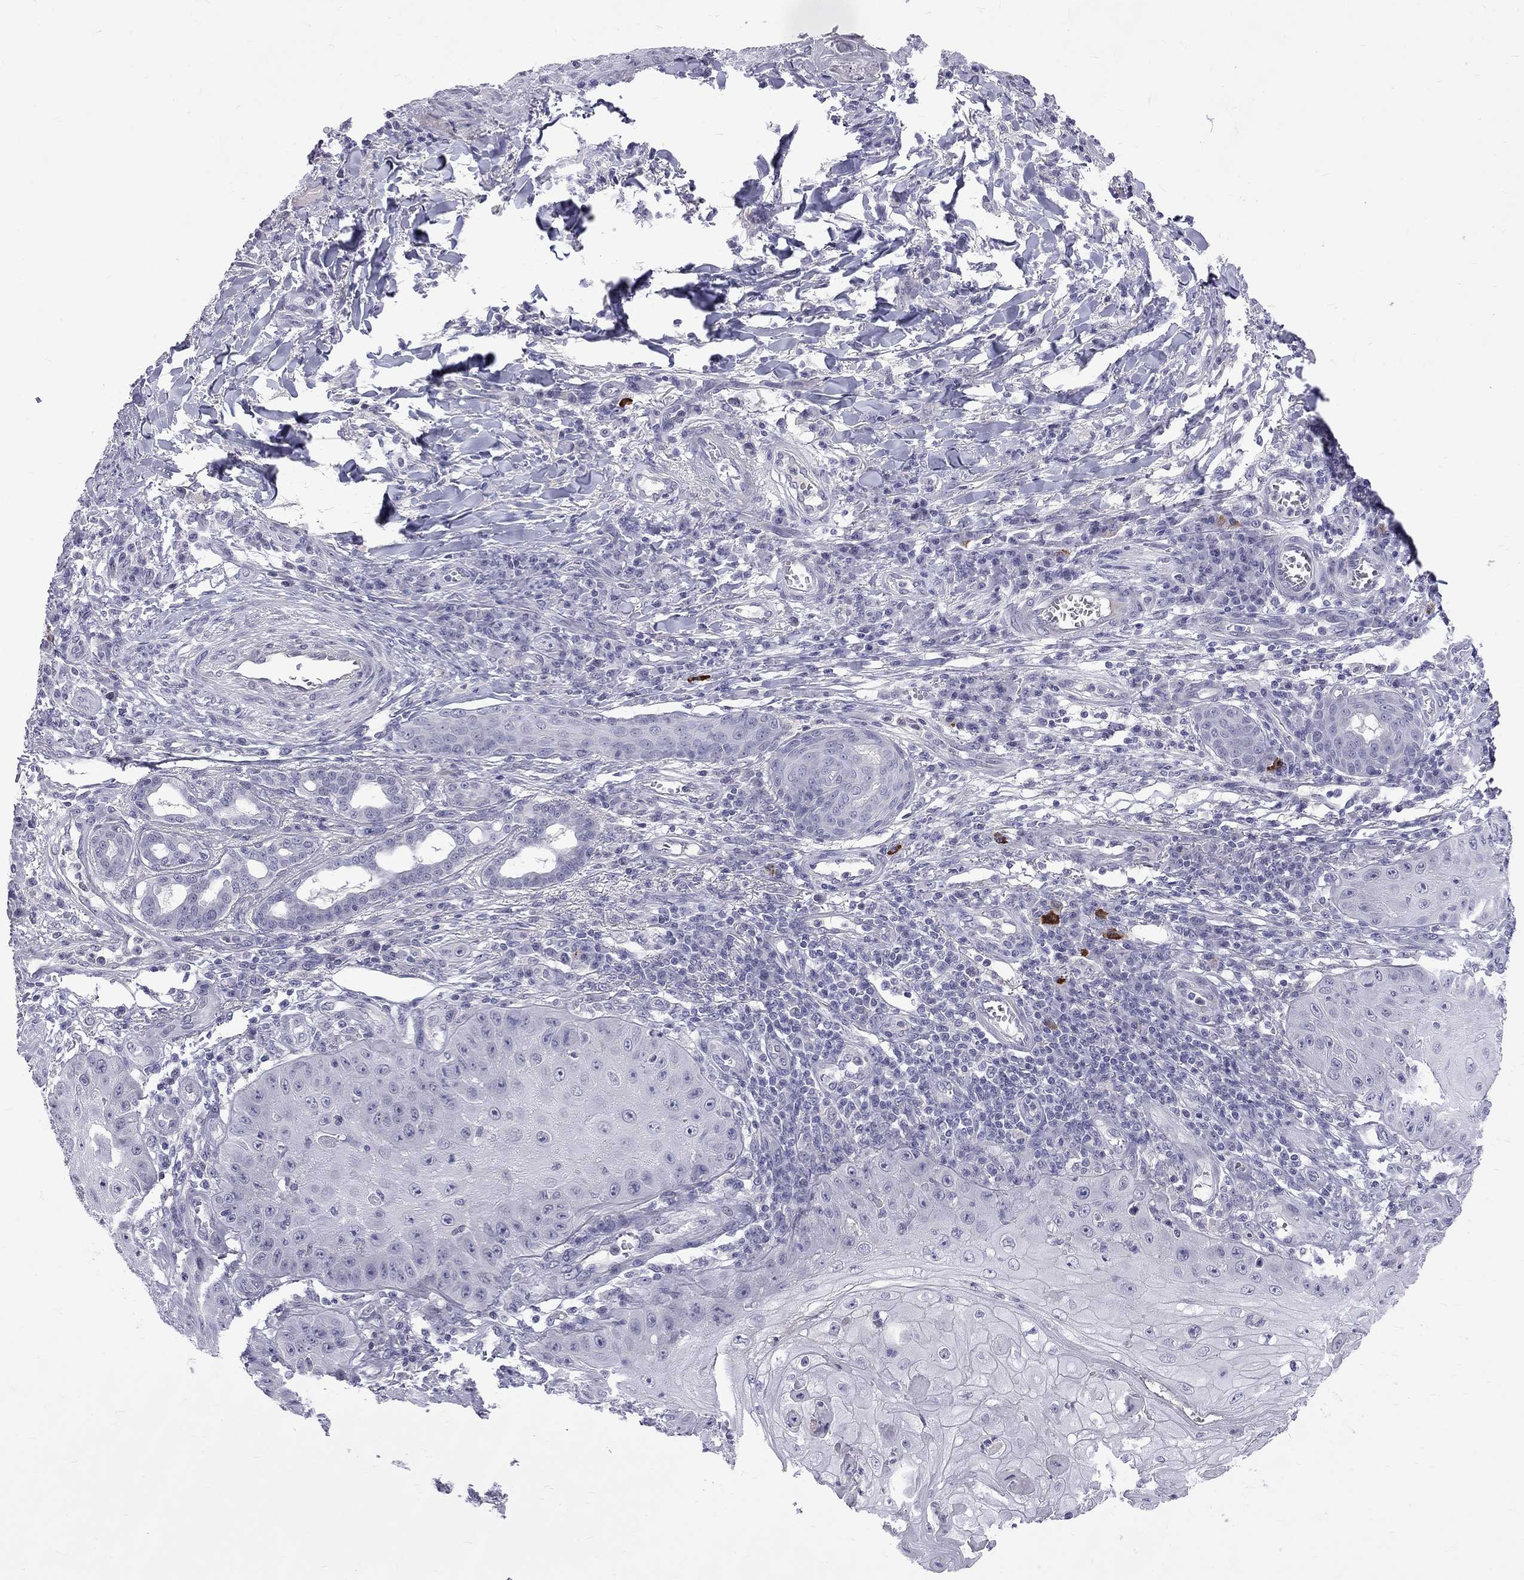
{"staining": {"intensity": "negative", "quantity": "none", "location": "none"}, "tissue": "skin cancer", "cell_type": "Tumor cells", "image_type": "cancer", "snomed": [{"axis": "morphology", "description": "Squamous cell carcinoma, NOS"}, {"axis": "topography", "description": "Skin"}], "caption": "There is no significant staining in tumor cells of skin cancer (squamous cell carcinoma).", "gene": "RTL9", "patient": {"sex": "male", "age": 70}}